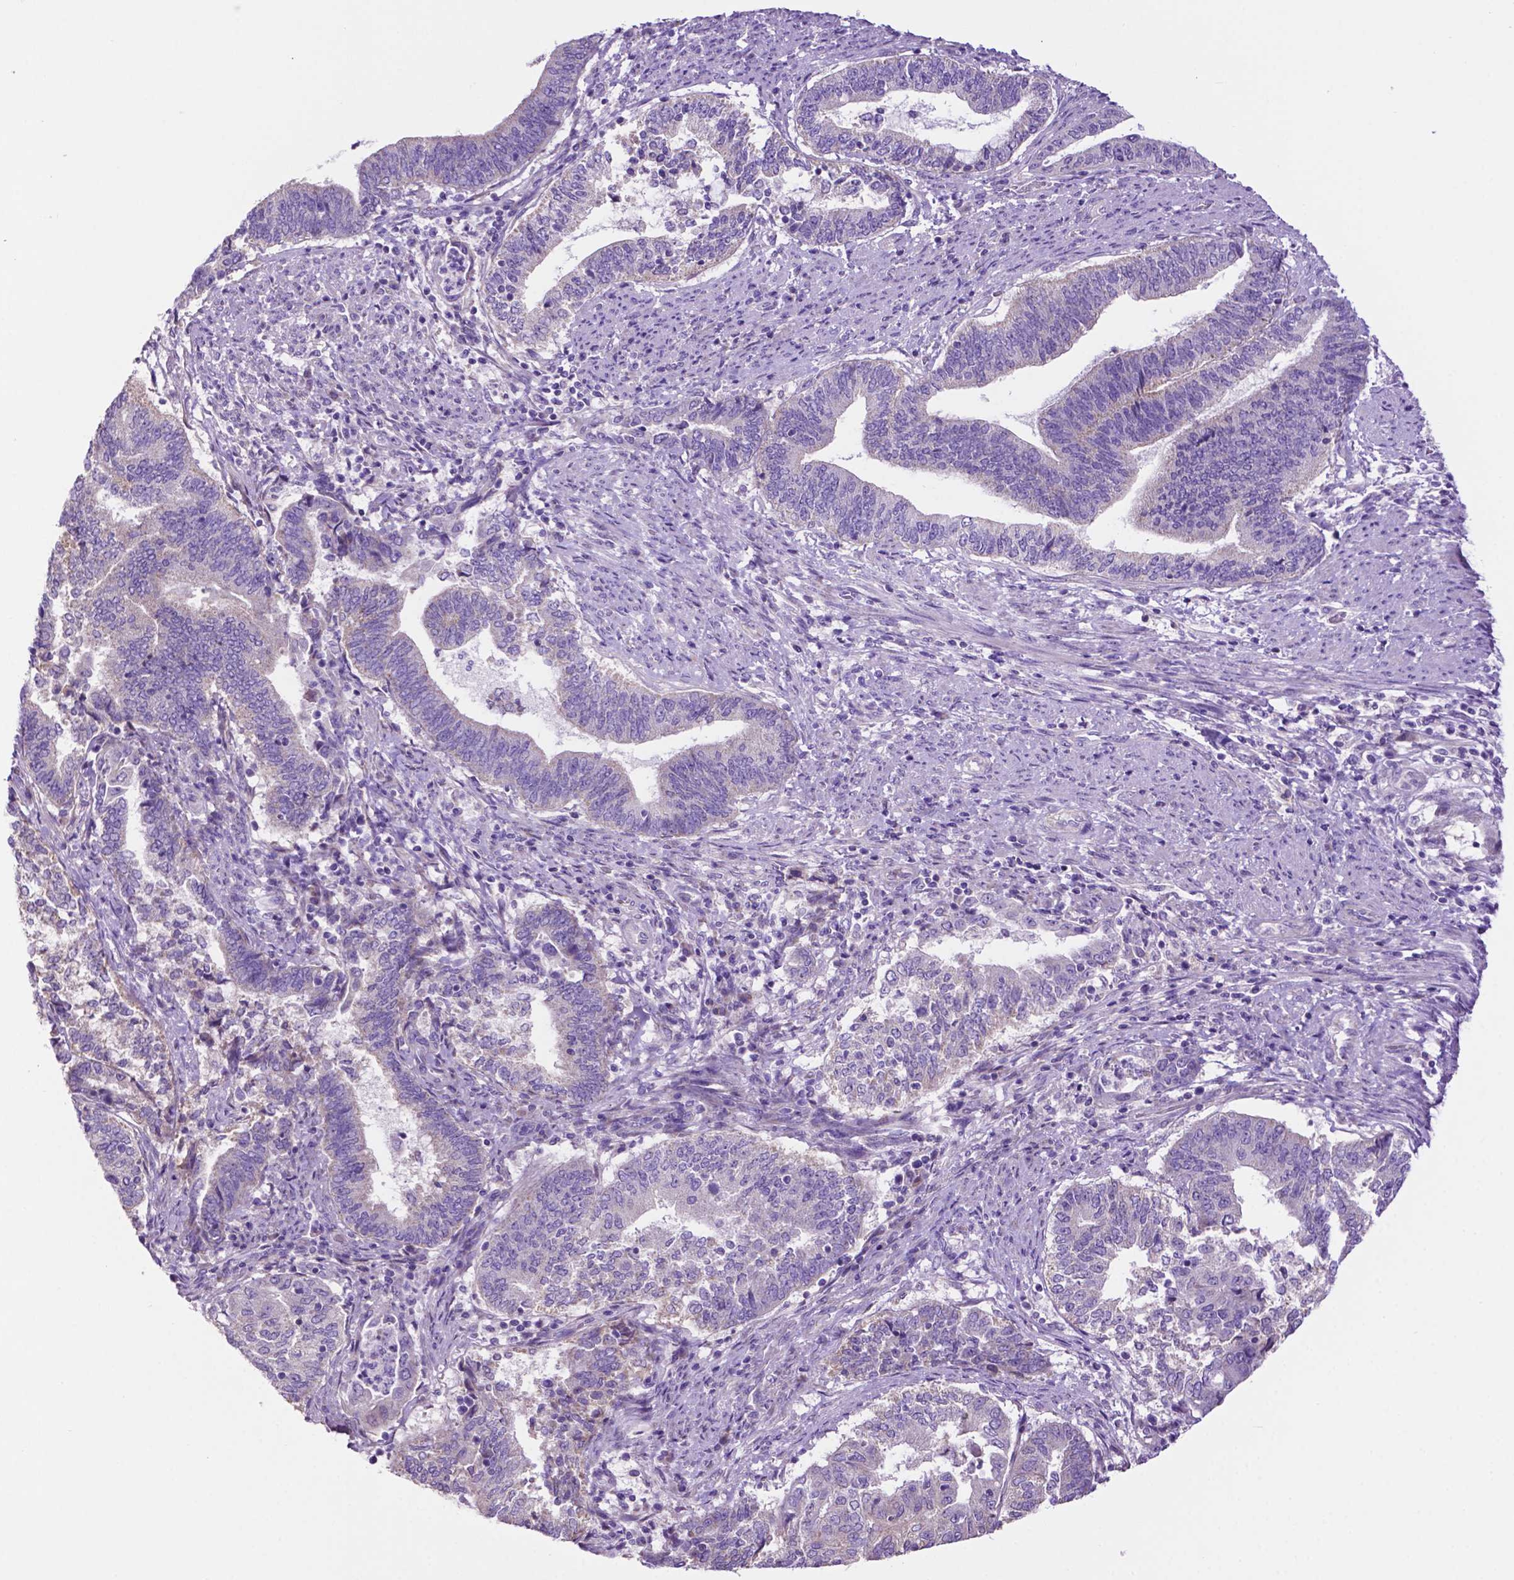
{"staining": {"intensity": "negative", "quantity": "none", "location": "none"}, "tissue": "endometrial cancer", "cell_type": "Tumor cells", "image_type": "cancer", "snomed": [{"axis": "morphology", "description": "Adenocarcinoma, NOS"}, {"axis": "topography", "description": "Endometrium"}], "caption": "Tumor cells are negative for protein expression in human adenocarcinoma (endometrial).", "gene": "PHYHIP", "patient": {"sex": "female", "age": 65}}